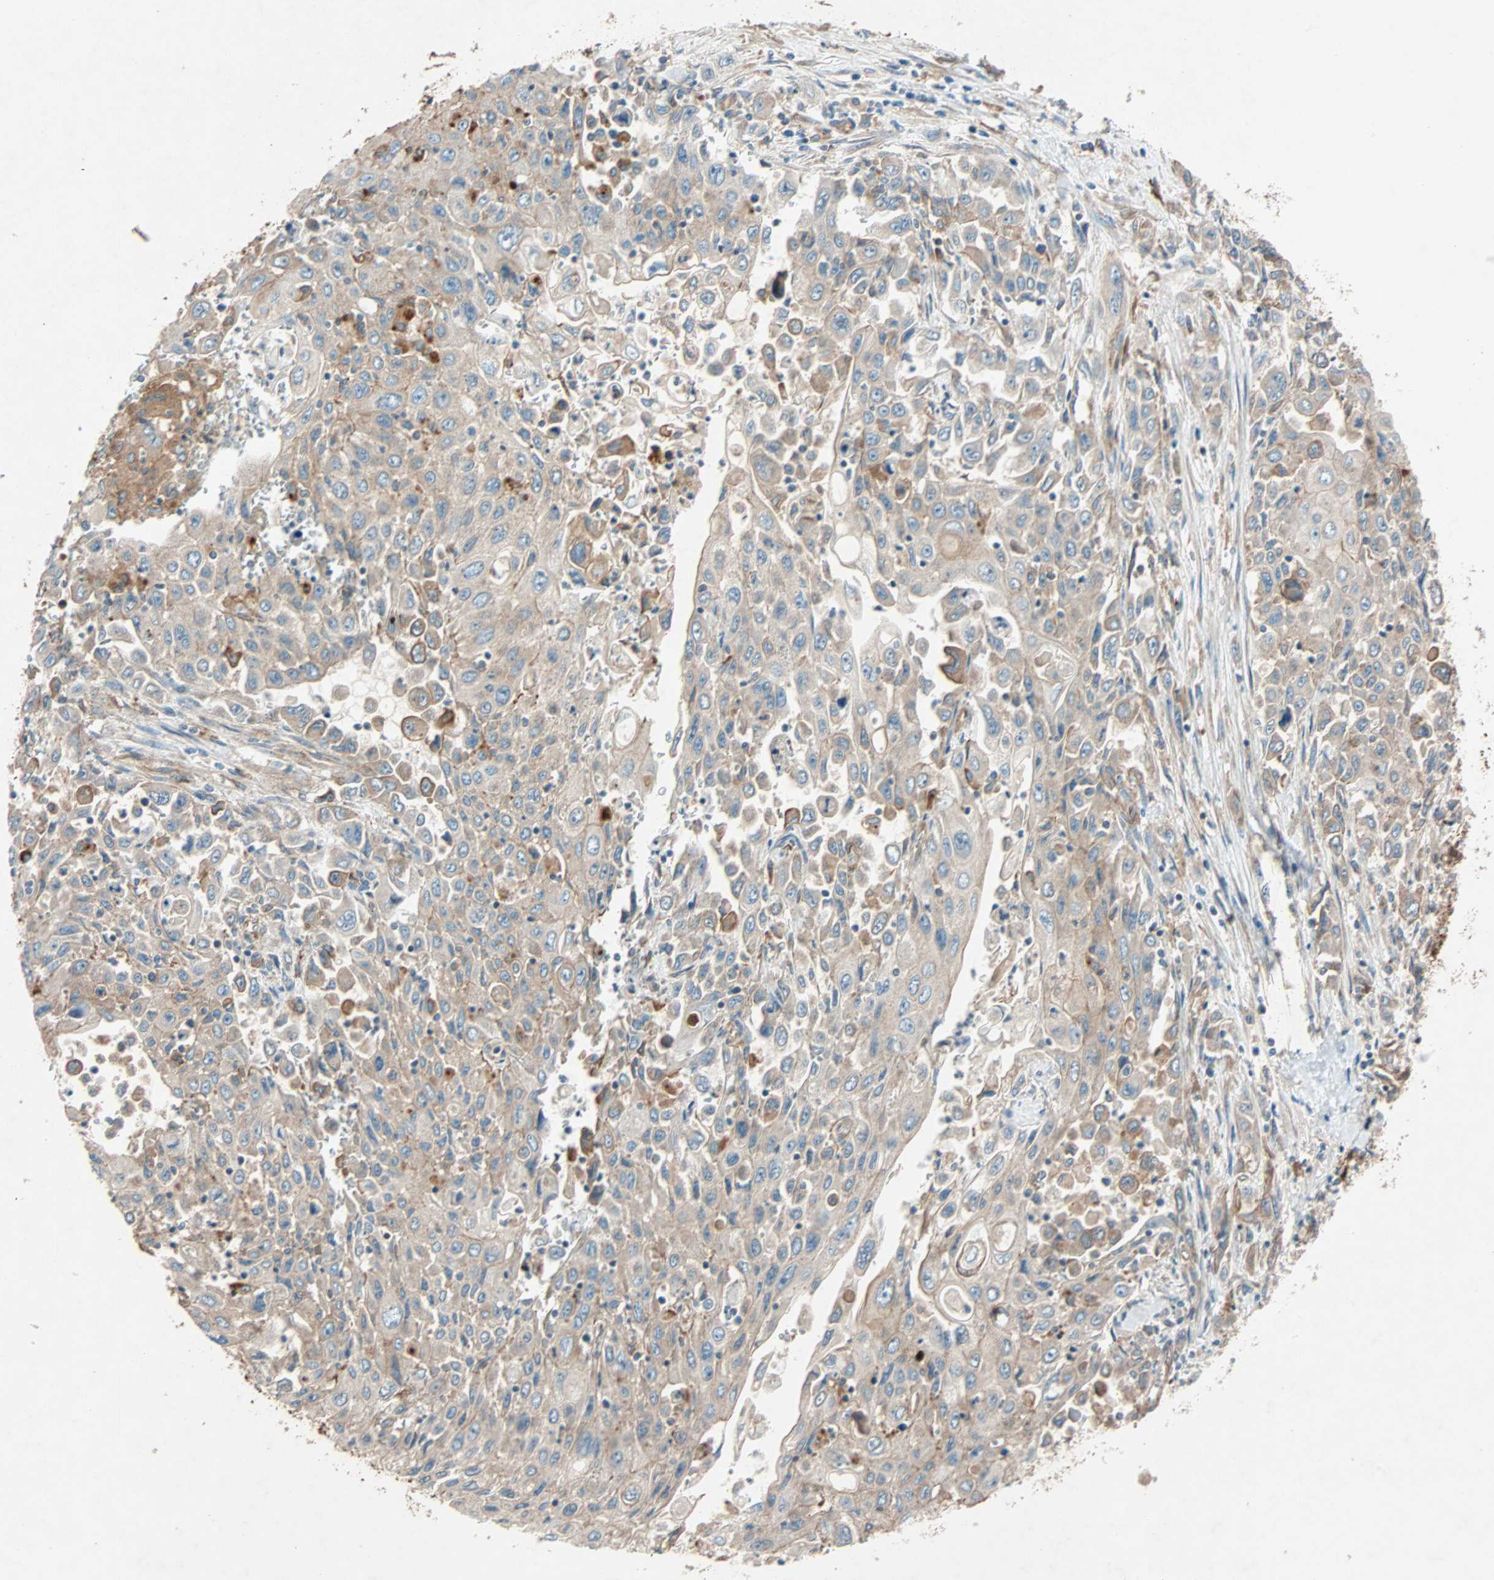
{"staining": {"intensity": "moderate", "quantity": ">75%", "location": "cytoplasmic/membranous"}, "tissue": "pancreatic cancer", "cell_type": "Tumor cells", "image_type": "cancer", "snomed": [{"axis": "morphology", "description": "Adenocarcinoma, NOS"}, {"axis": "topography", "description": "Pancreas"}], "caption": "A photomicrograph of pancreatic cancer (adenocarcinoma) stained for a protein reveals moderate cytoplasmic/membranous brown staining in tumor cells.", "gene": "PHYH", "patient": {"sex": "male", "age": 70}}